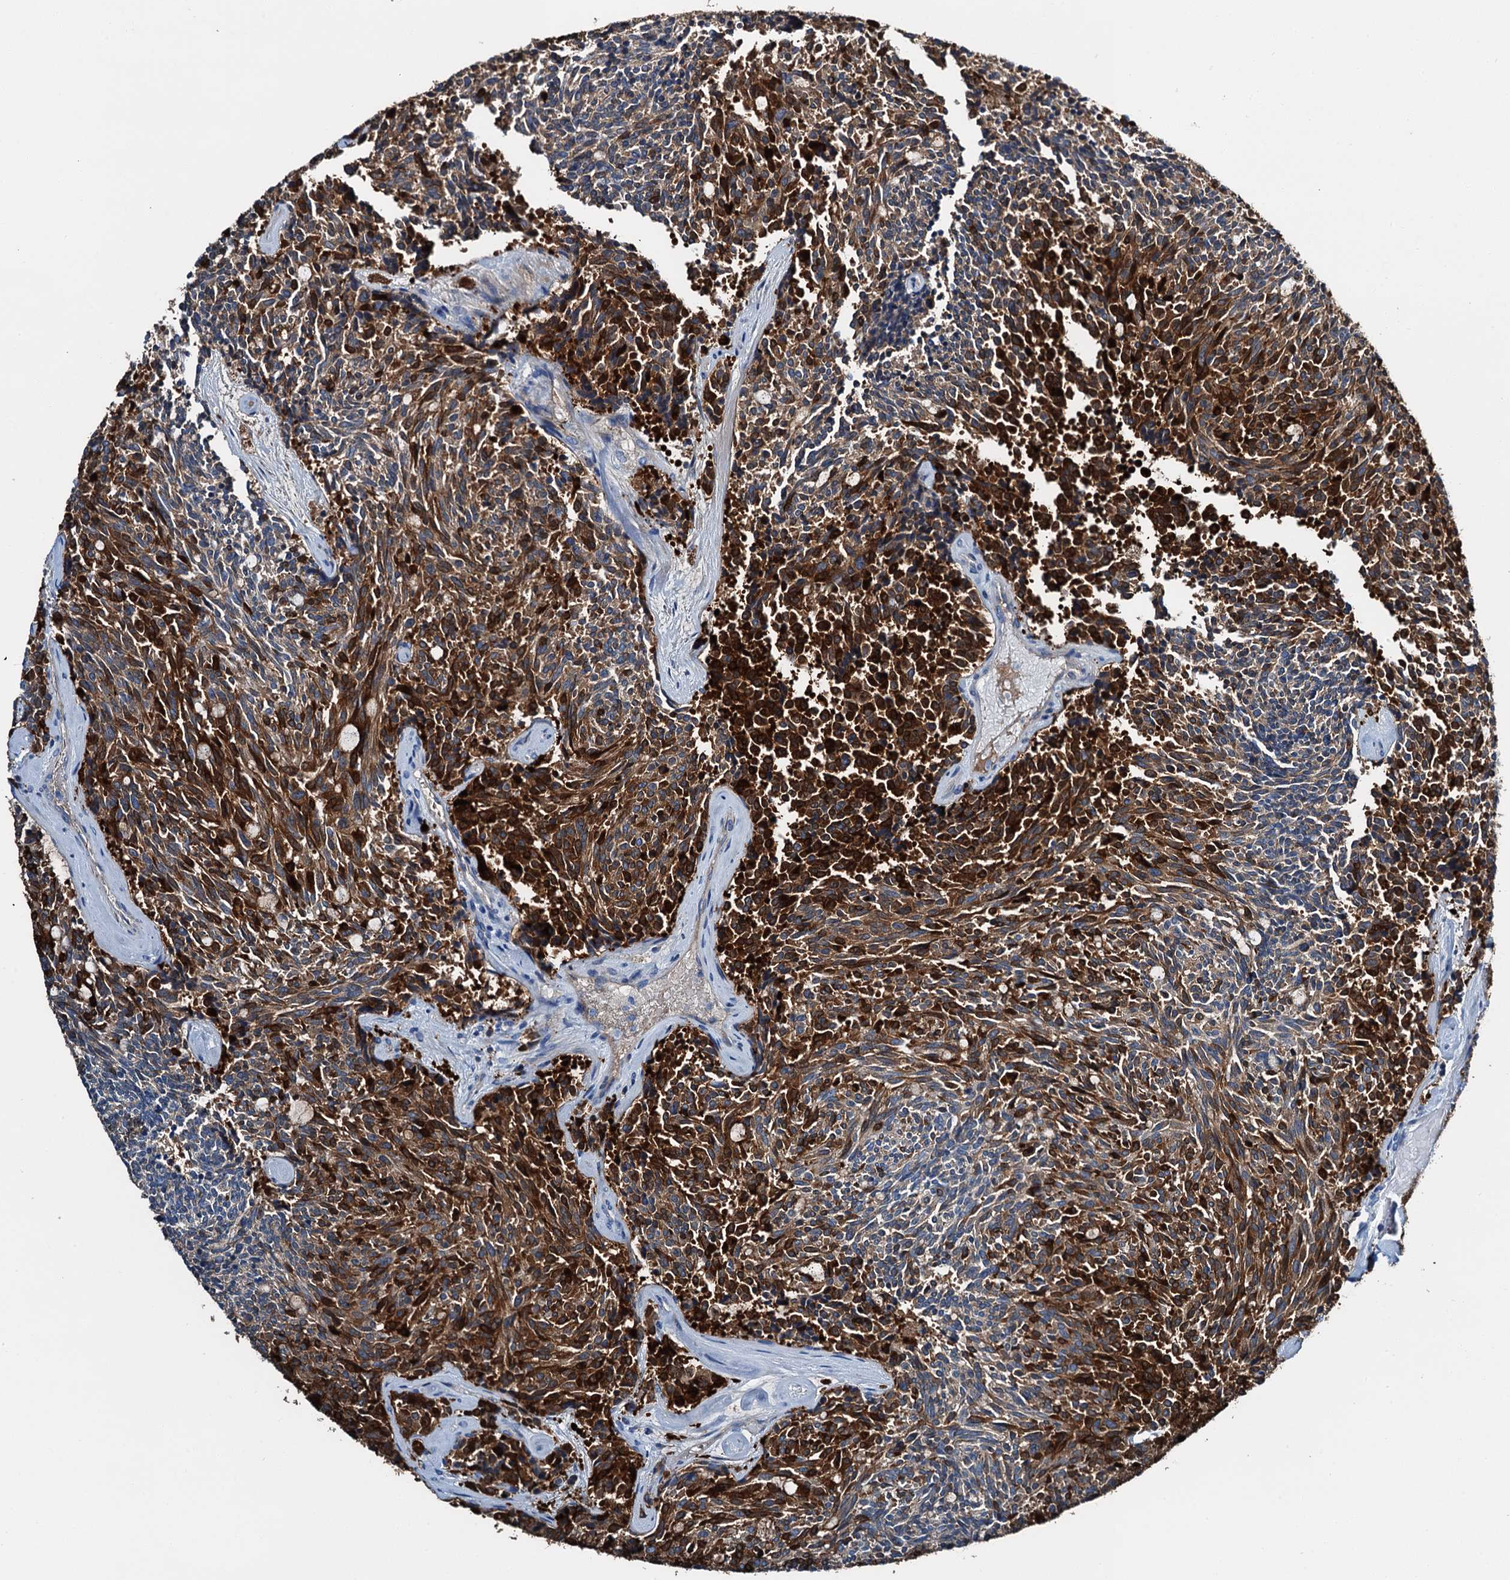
{"staining": {"intensity": "strong", "quantity": ">75%", "location": "cytoplasmic/membranous"}, "tissue": "carcinoid", "cell_type": "Tumor cells", "image_type": "cancer", "snomed": [{"axis": "morphology", "description": "Carcinoid, malignant, NOS"}, {"axis": "topography", "description": "Pancreas"}], "caption": "Carcinoid stained with DAB (3,3'-diaminobenzidine) immunohistochemistry demonstrates high levels of strong cytoplasmic/membranous positivity in about >75% of tumor cells.", "gene": "C1QTNF4", "patient": {"sex": "female", "age": 54}}